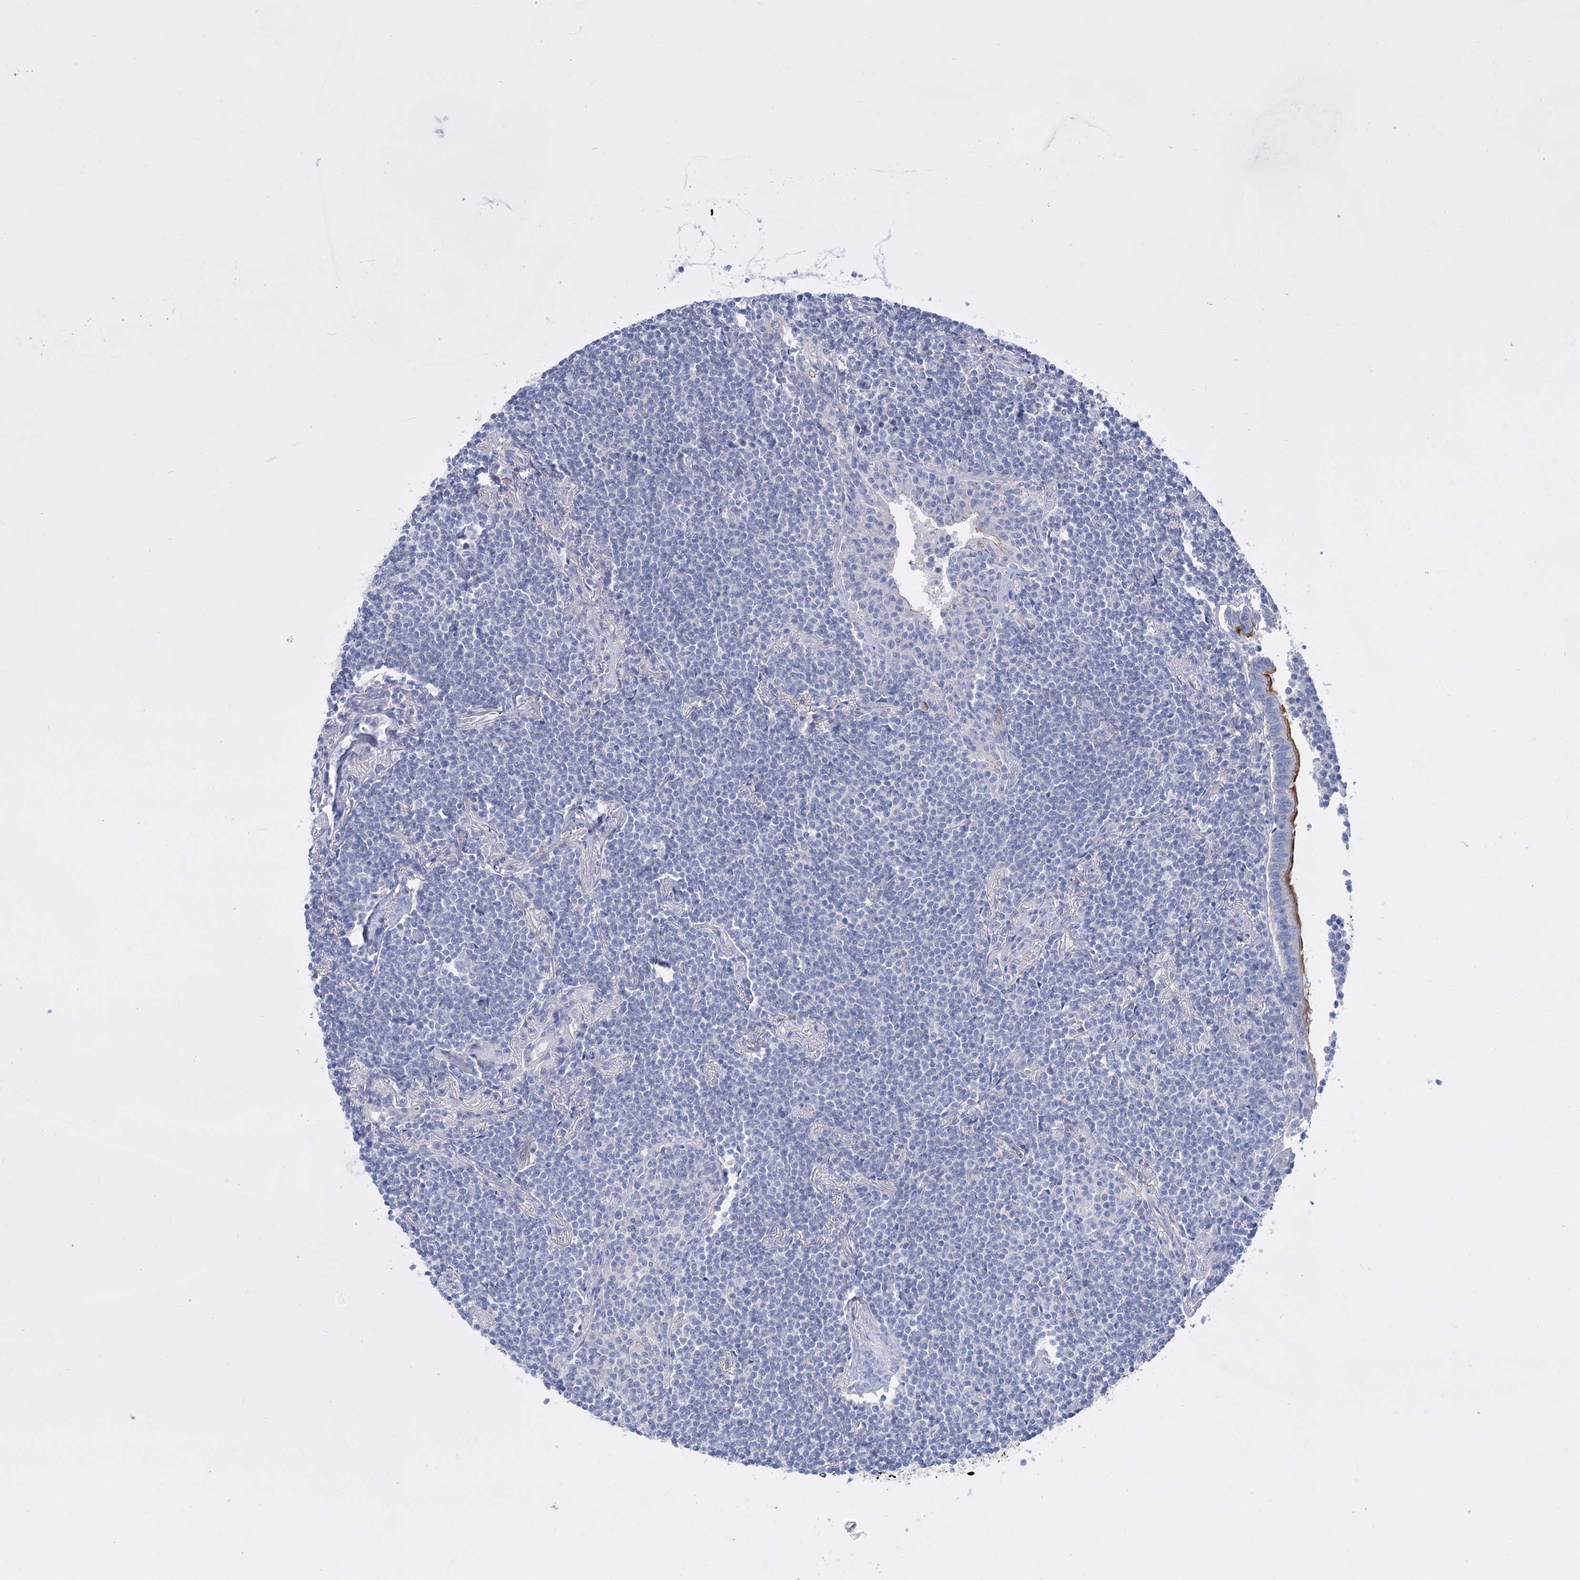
{"staining": {"intensity": "negative", "quantity": "none", "location": "none"}, "tissue": "lymphoma", "cell_type": "Tumor cells", "image_type": "cancer", "snomed": [{"axis": "morphology", "description": "Malignant lymphoma, non-Hodgkin's type, Low grade"}, {"axis": "topography", "description": "Lung"}], "caption": "Micrograph shows no significant protein expression in tumor cells of malignant lymphoma, non-Hodgkin's type (low-grade).", "gene": "LRRC34", "patient": {"sex": "female", "age": 71}}